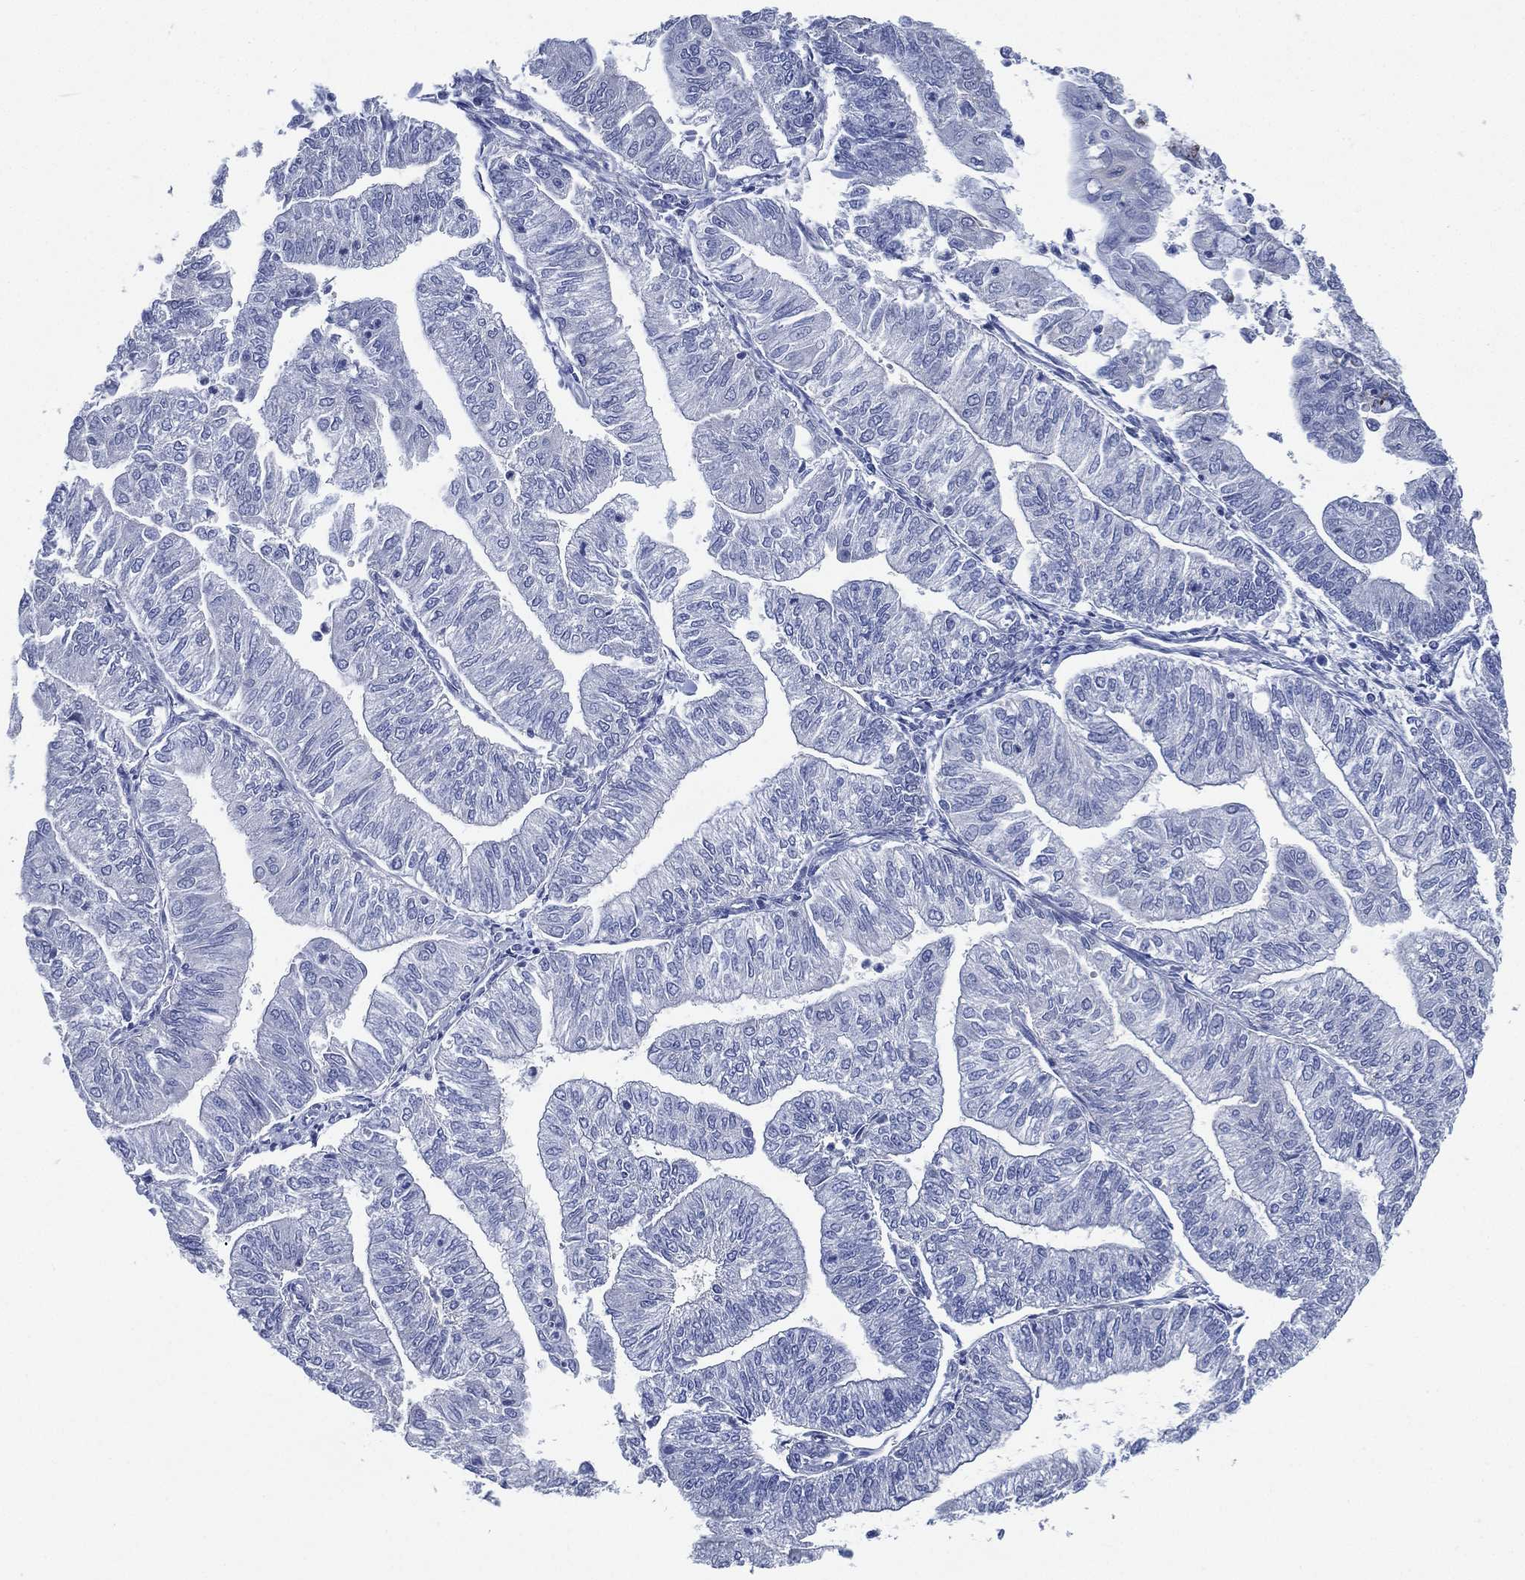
{"staining": {"intensity": "negative", "quantity": "none", "location": "none"}, "tissue": "endometrial cancer", "cell_type": "Tumor cells", "image_type": "cancer", "snomed": [{"axis": "morphology", "description": "Adenocarcinoma, NOS"}, {"axis": "topography", "description": "Endometrium"}], "caption": "The image demonstrates no significant positivity in tumor cells of endometrial adenocarcinoma. (DAB (3,3'-diaminobenzidine) immunohistochemistry (IHC) with hematoxylin counter stain).", "gene": "C5orf46", "patient": {"sex": "female", "age": 59}}